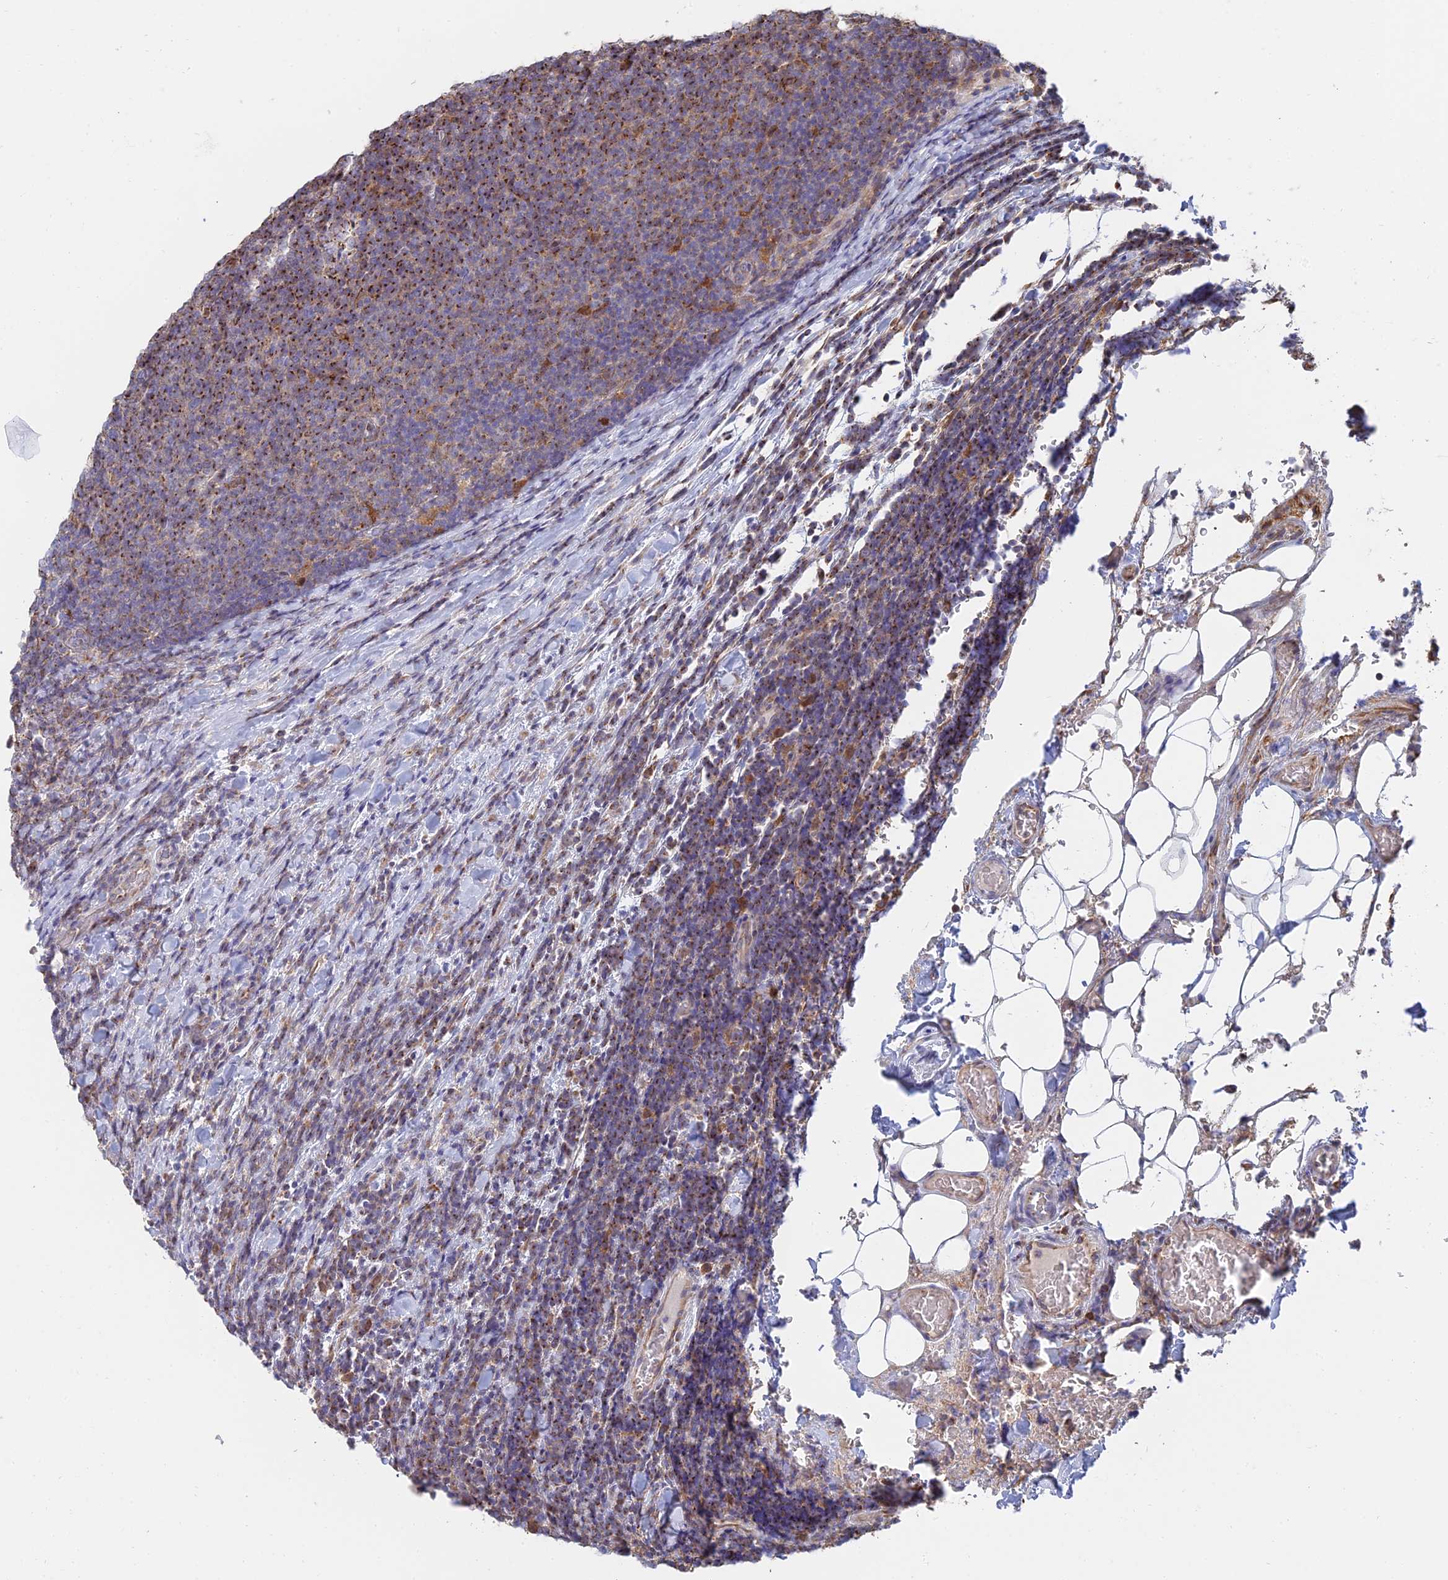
{"staining": {"intensity": "strong", "quantity": "25%-75%", "location": "cytoplasmic/membranous"}, "tissue": "lymphoma", "cell_type": "Tumor cells", "image_type": "cancer", "snomed": [{"axis": "morphology", "description": "Malignant lymphoma, non-Hodgkin's type, Low grade"}, {"axis": "topography", "description": "Lymph node"}], "caption": "Protein analysis of malignant lymphoma, non-Hodgkin's type (low-grade) tissue reveals strong cytoplasmic/membranous staining in about 25%-75% of tumor cells.", "gene": "HS2ST1", "patient": {"sex": "male", "age": 66}}